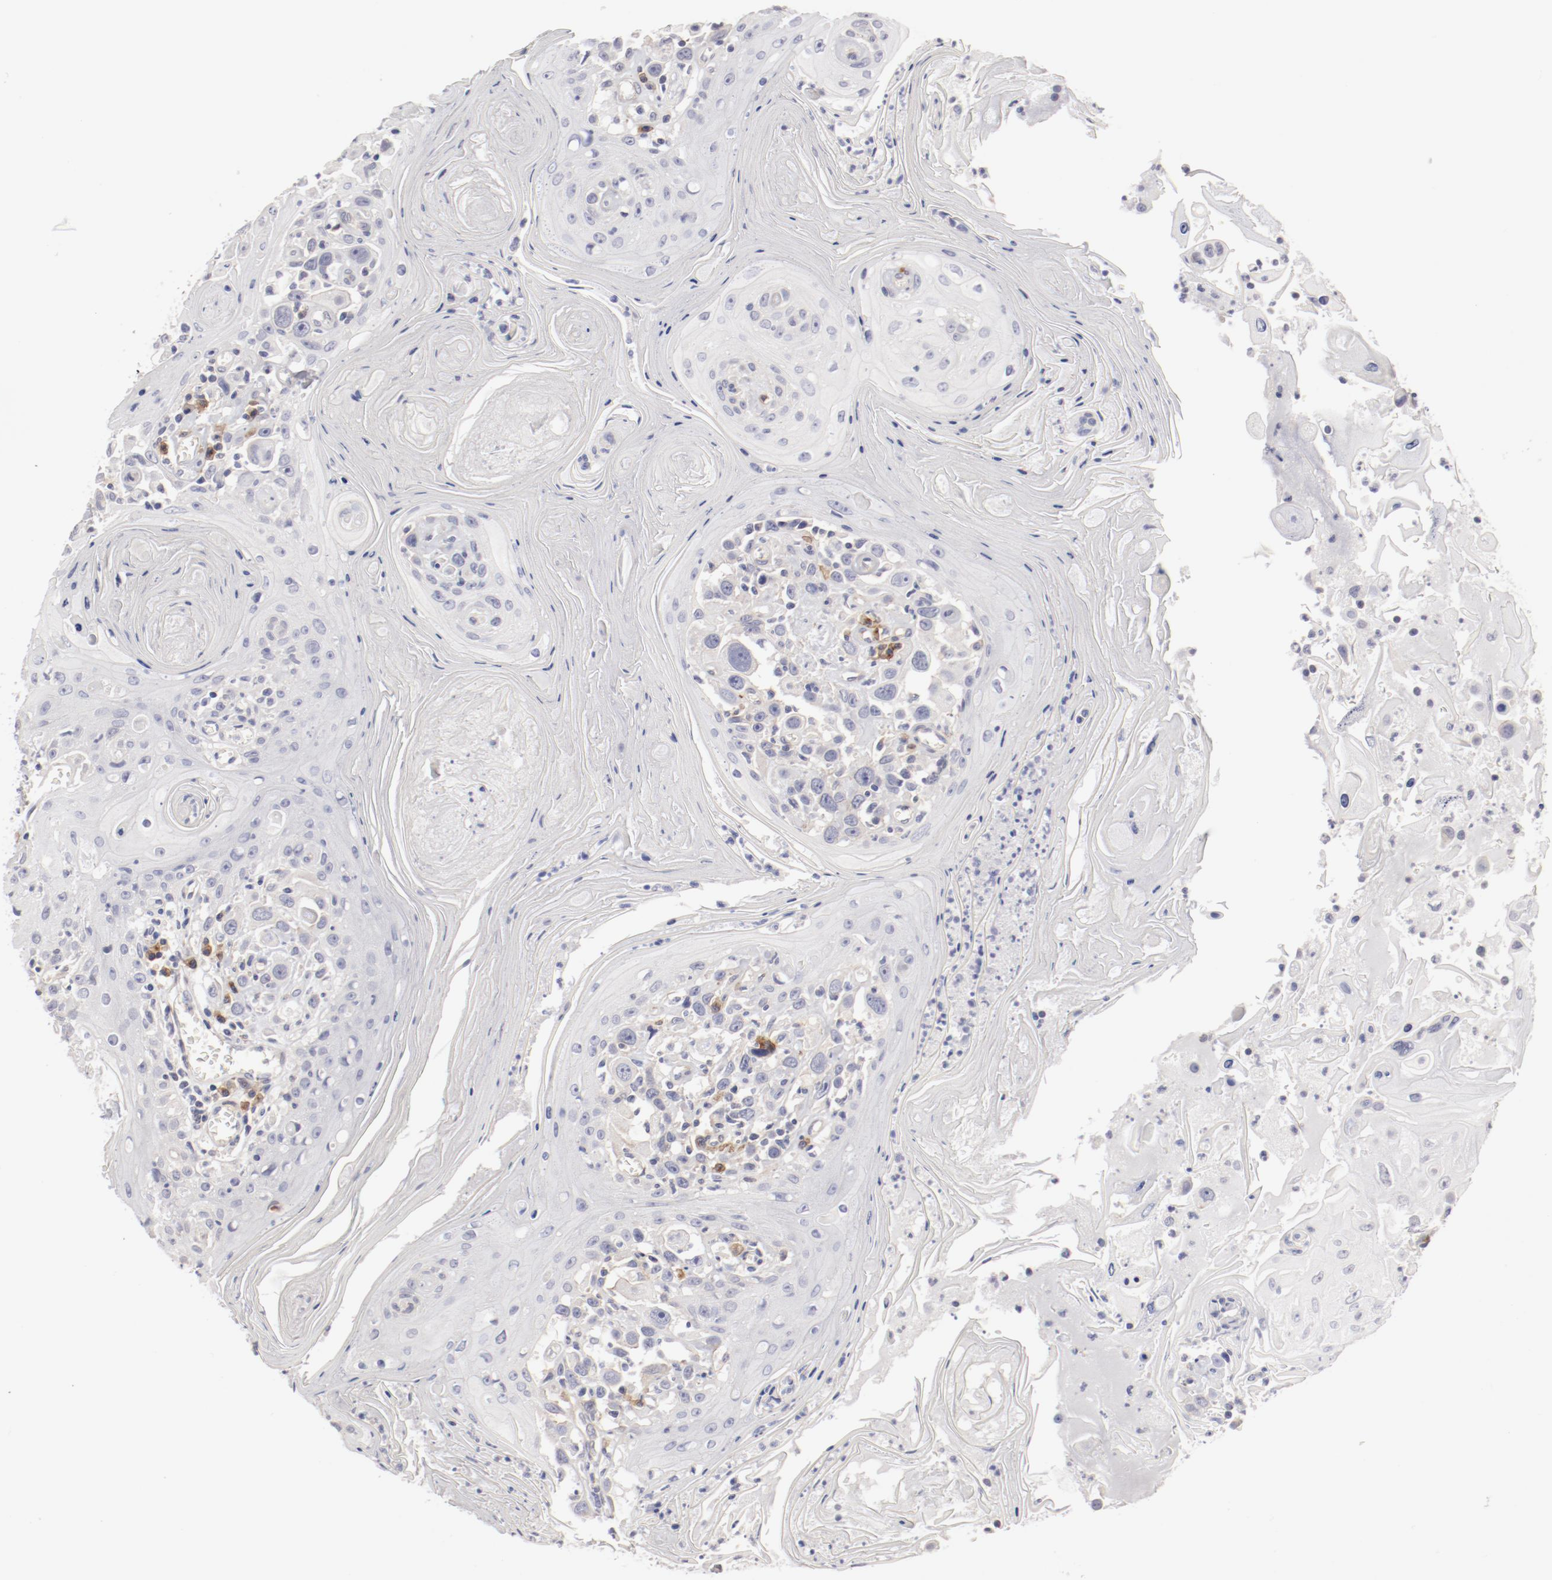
{"staining": {"intensity": "negative", "quantity": "none", "location": "none"}, "tissue": "head and neck cancer", "cell_type": "Tumor cells", "image_type": "cancer", "snomed": [{"axis": "morphology", "description": "Squamous cell carcinoma, NOS"}, {"axis": "topography", "description": "Oral tissue"}, {"axis": "topography", "description": "Head-Neck"}], "caption": "IHC micrograph of human squamous cell carcinoma (head and neck) stained for a protein (brown), which shows no staining in tumor cells. Nuclei are stained in blue.", "gene": "LAX1", "patient": {"sex": "female", "age": 76}}